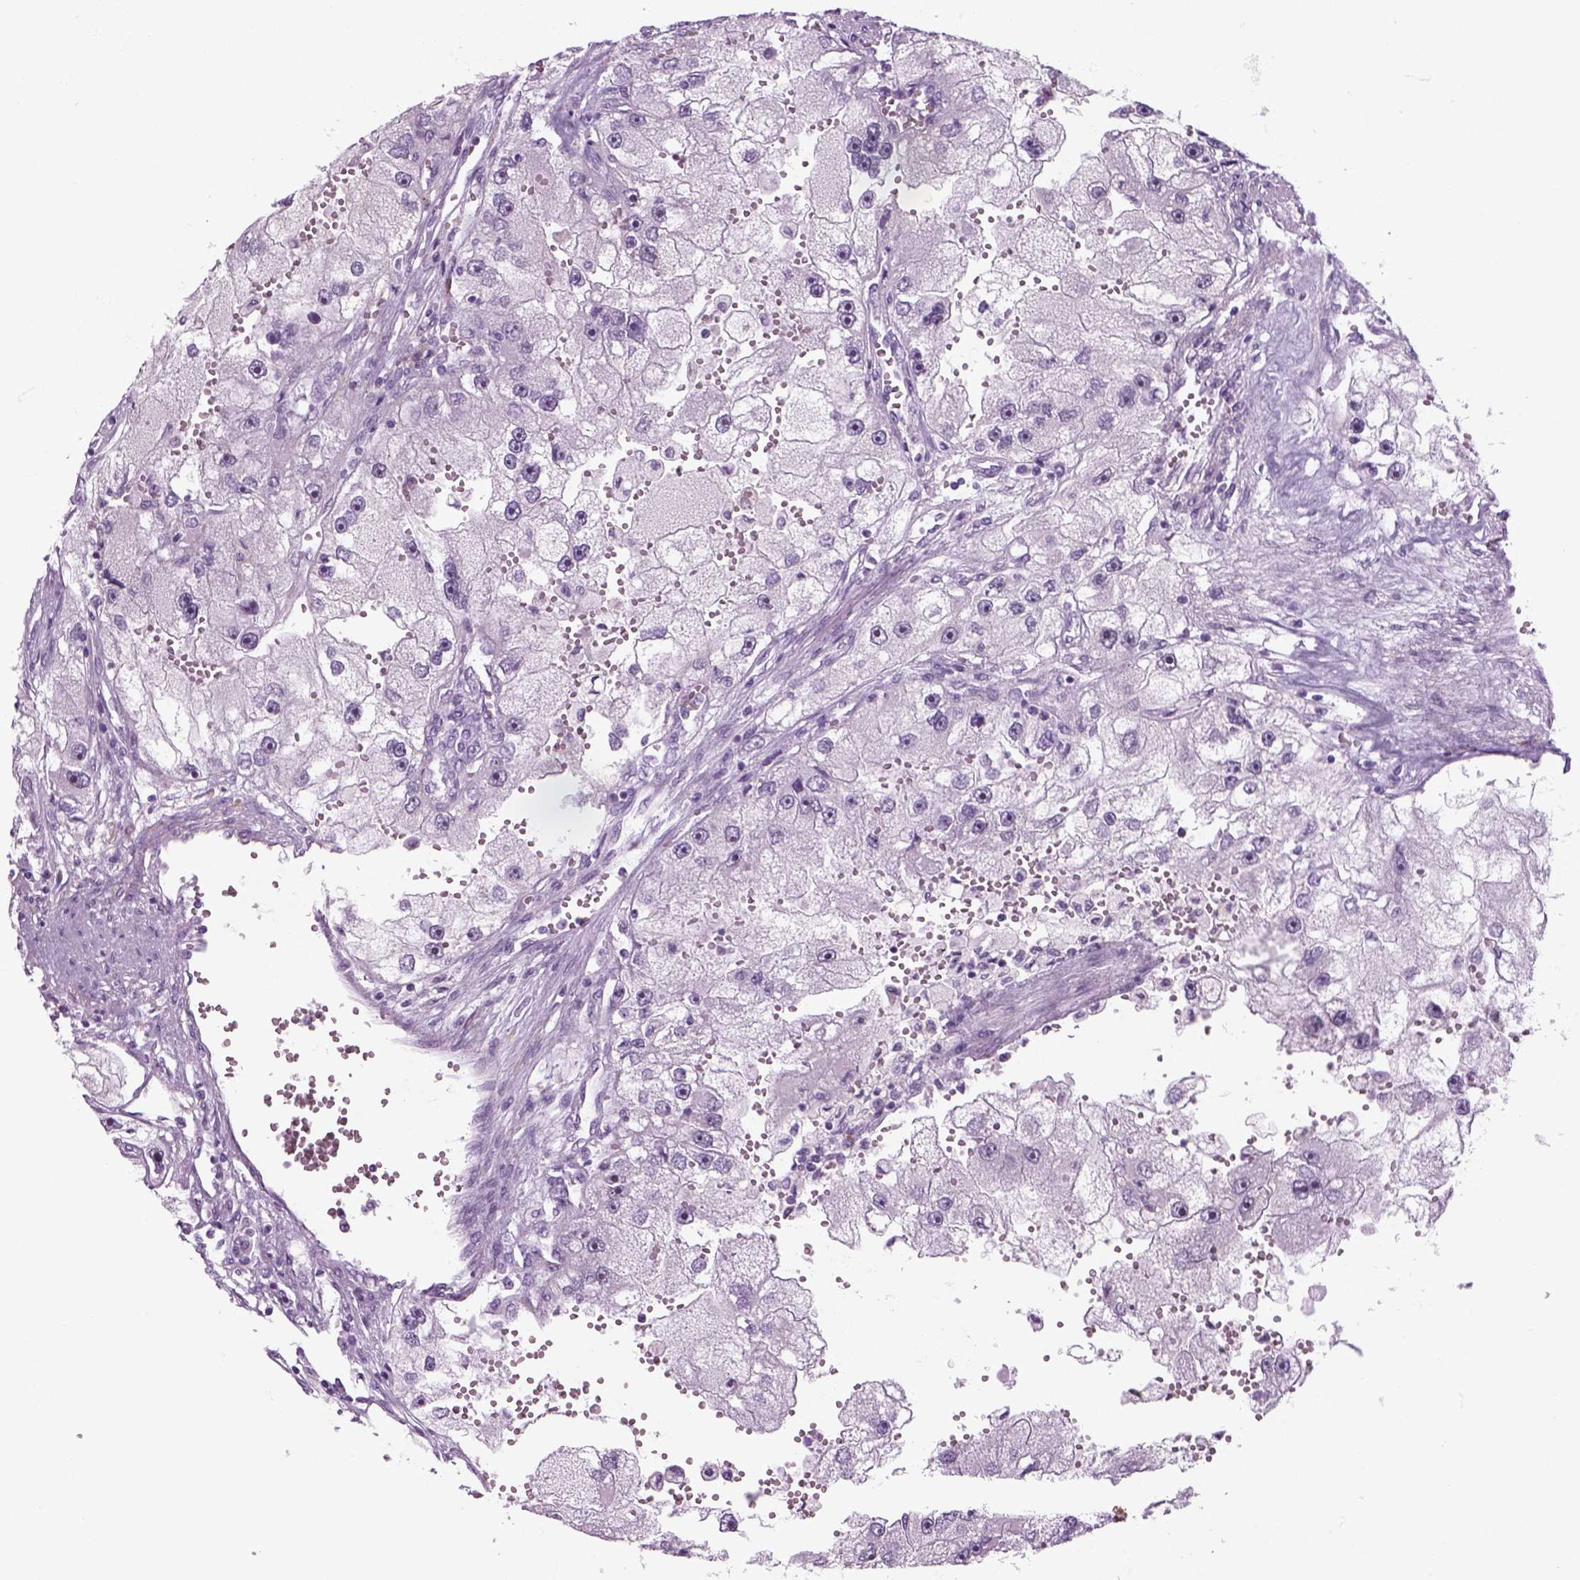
{"staining": {"intensity": "negative", "quantity": "none", "location": "none"}, "tissue": "renal cancer", "cell_type": "Tumor cells", "image_type": "cancer", "snomed": [{"axis": "morphology", "description": "Adenocarcinoma, NOS"}, {"axis": "topography", "description": "Kidney"}], "caption": "This histopathology image is of renal cancer stained with immunohistochemistry to label a protein in brown with the nuclei are counter-stained blue. There is no staining in tumor cells. (DAB (3,3'-diaminobenzidine) immunohistochemistry (IHC), high magnification).", "gene": "ZNF865", "patient": {"sex": "male", "age": 63}}